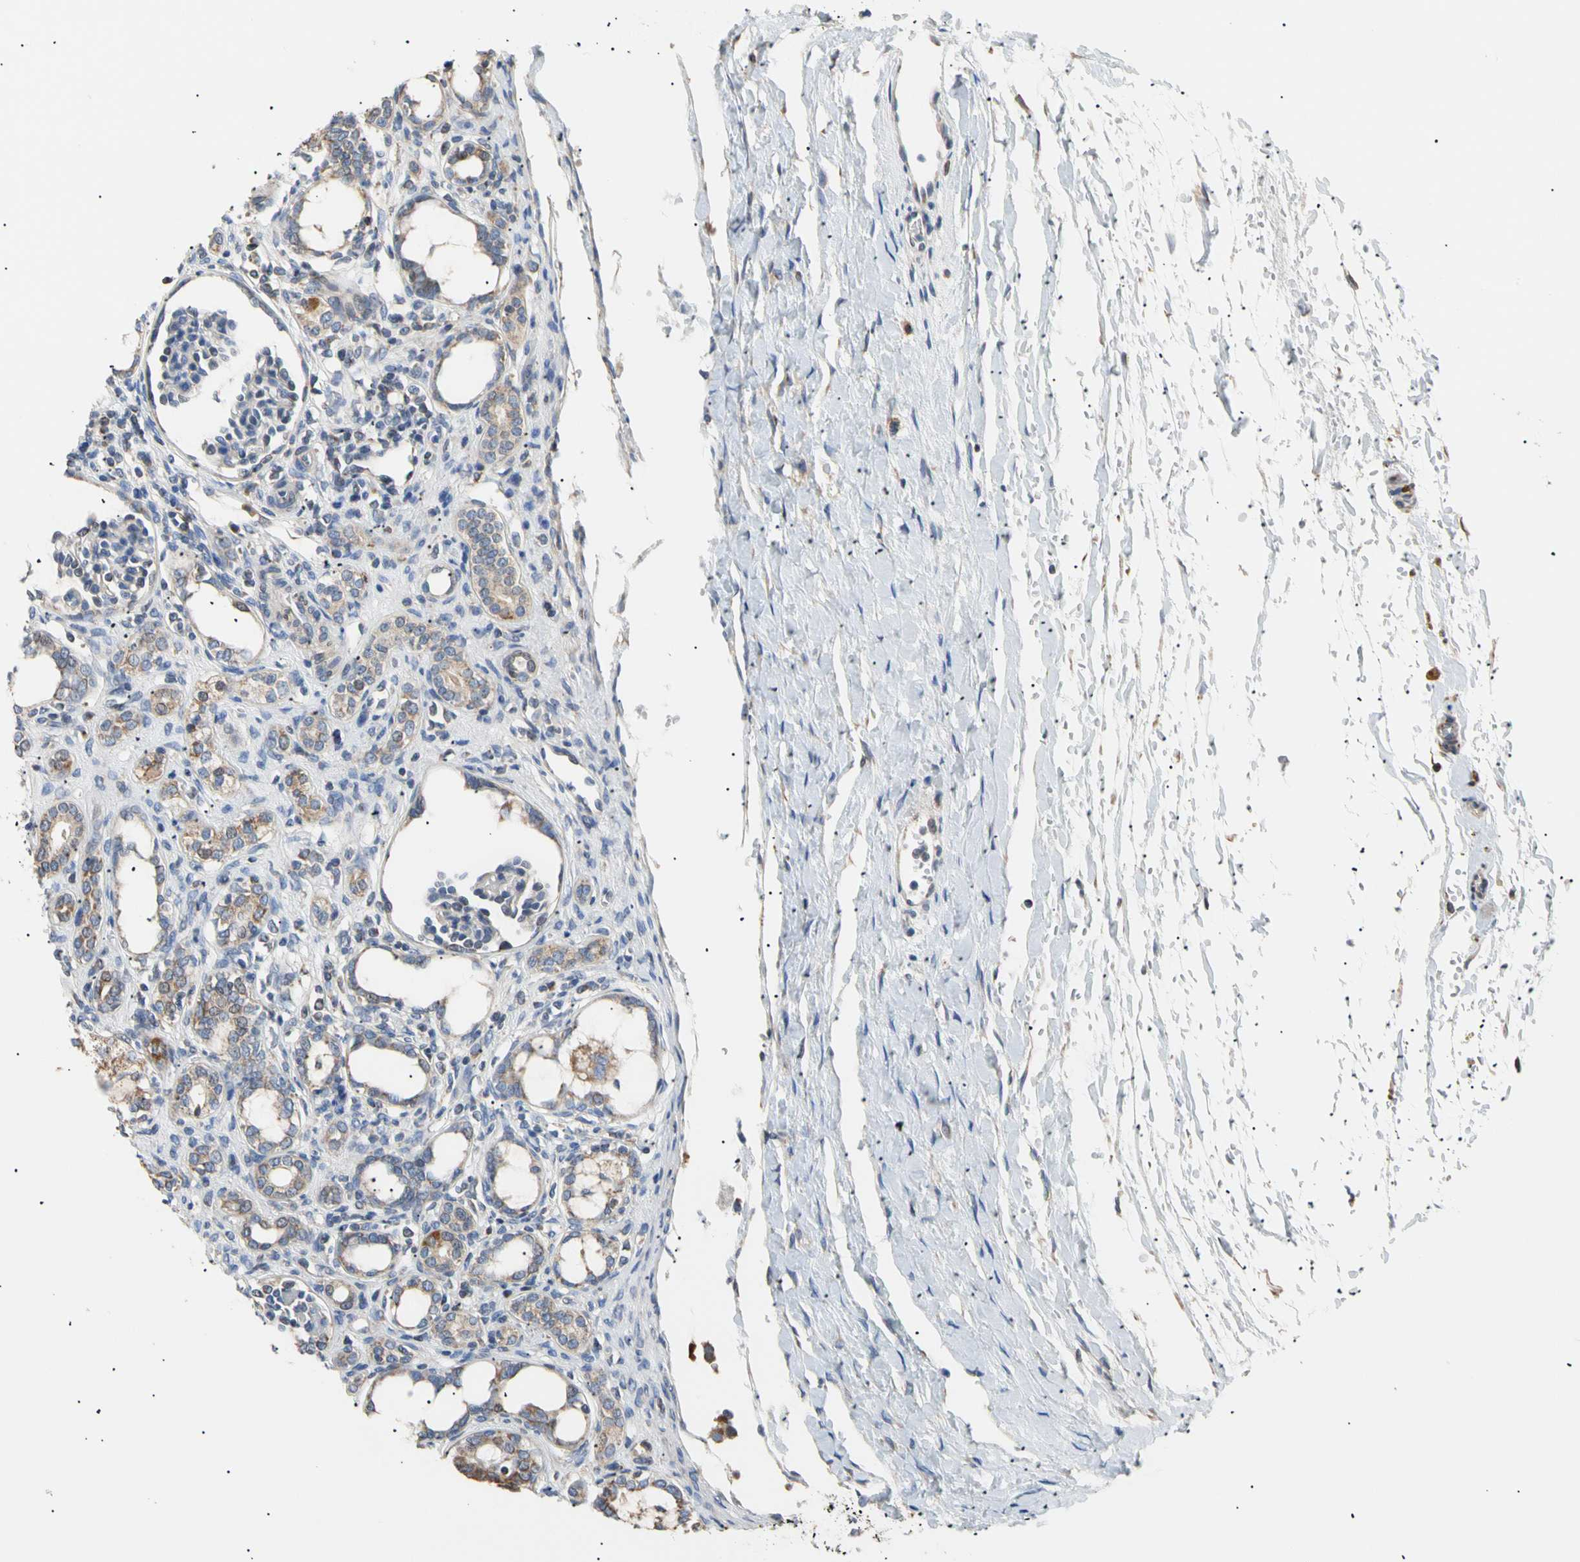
{"staining": {"intensity": "negative", "quantity": "none", "location": "none"}, "tissue": "kidney", "cell_type": "Cells in glomeruli", "image_type": "normal", "snomed": [{"axis": "morphology", "description": "Normal tissue, NOS"}, {"axis": "topography", "description": "Kidney"}], "caption": "Kidney was stained to show a protein in brown. There is no significant expression in cells in glomeruli. The staining was performed using DAB to visualize the protein expression in brown, while the nuclei were stained in blue with hematoxylin (Magnification: 20x).", "gene": "PLGRKT", "patient": {"sex": "male", "age": 7}}